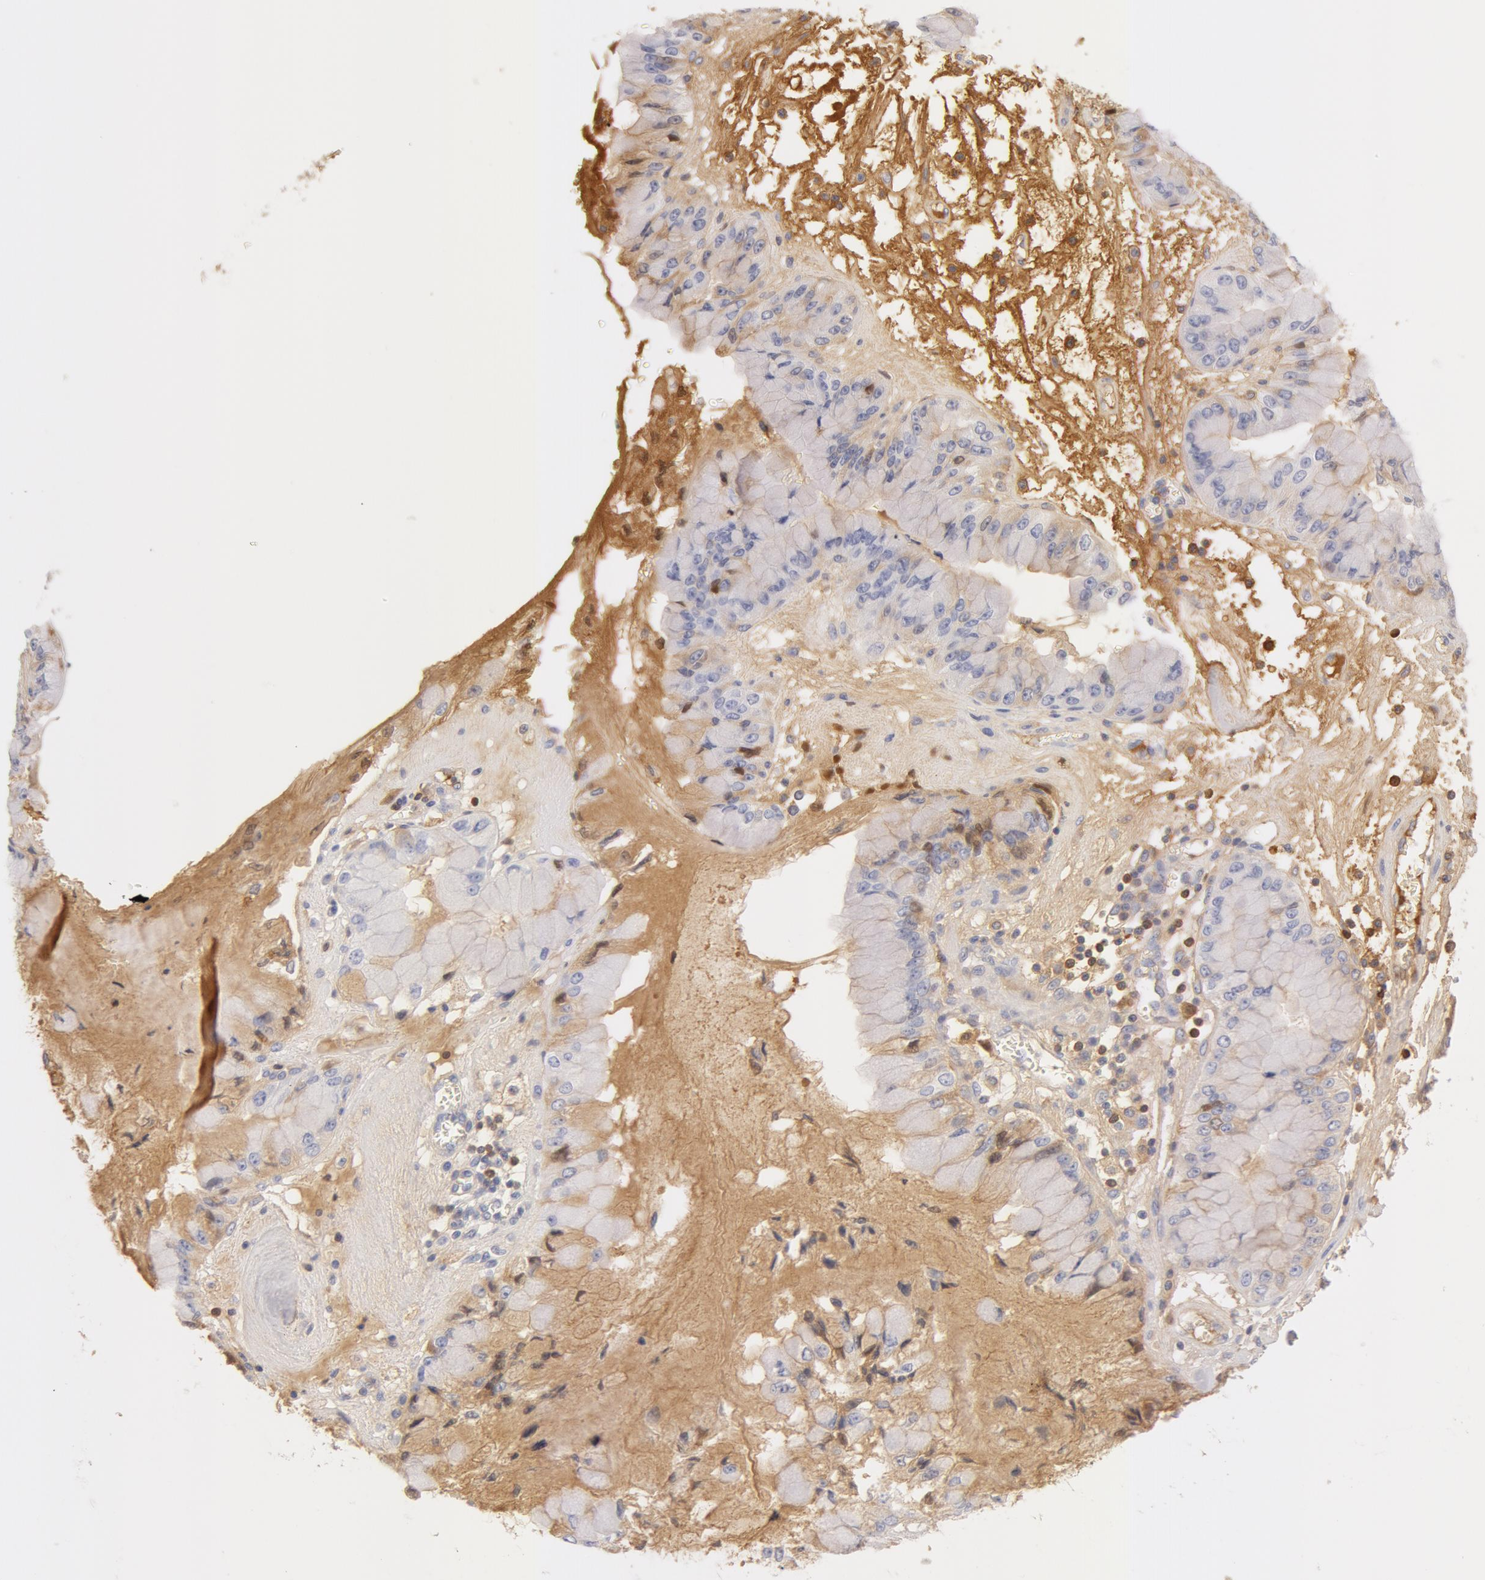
{"staining": {"intensity": "negative", "quantity": "none", "location": "none"}, "tissue": "liver cancer", "cell_type": "Tumor cells", "image_type": "cancer", "snomed": [{"axis": "morphology", "description": "Cholangiocarcinoma"}, {"axis": "topography", "description": "Liver"}], "caption": "DAB (3,3'-diaminobenzidine) immunohistochemical staining of human liver cancer (cholangiocarcinoma) demonstrates no significant positivity in tumor cells. (DAB immunohistochemistry (IHC) with hematoxylin counter stain).", "gene": "GC", "patient": {"sex": "female", "age": 79}}